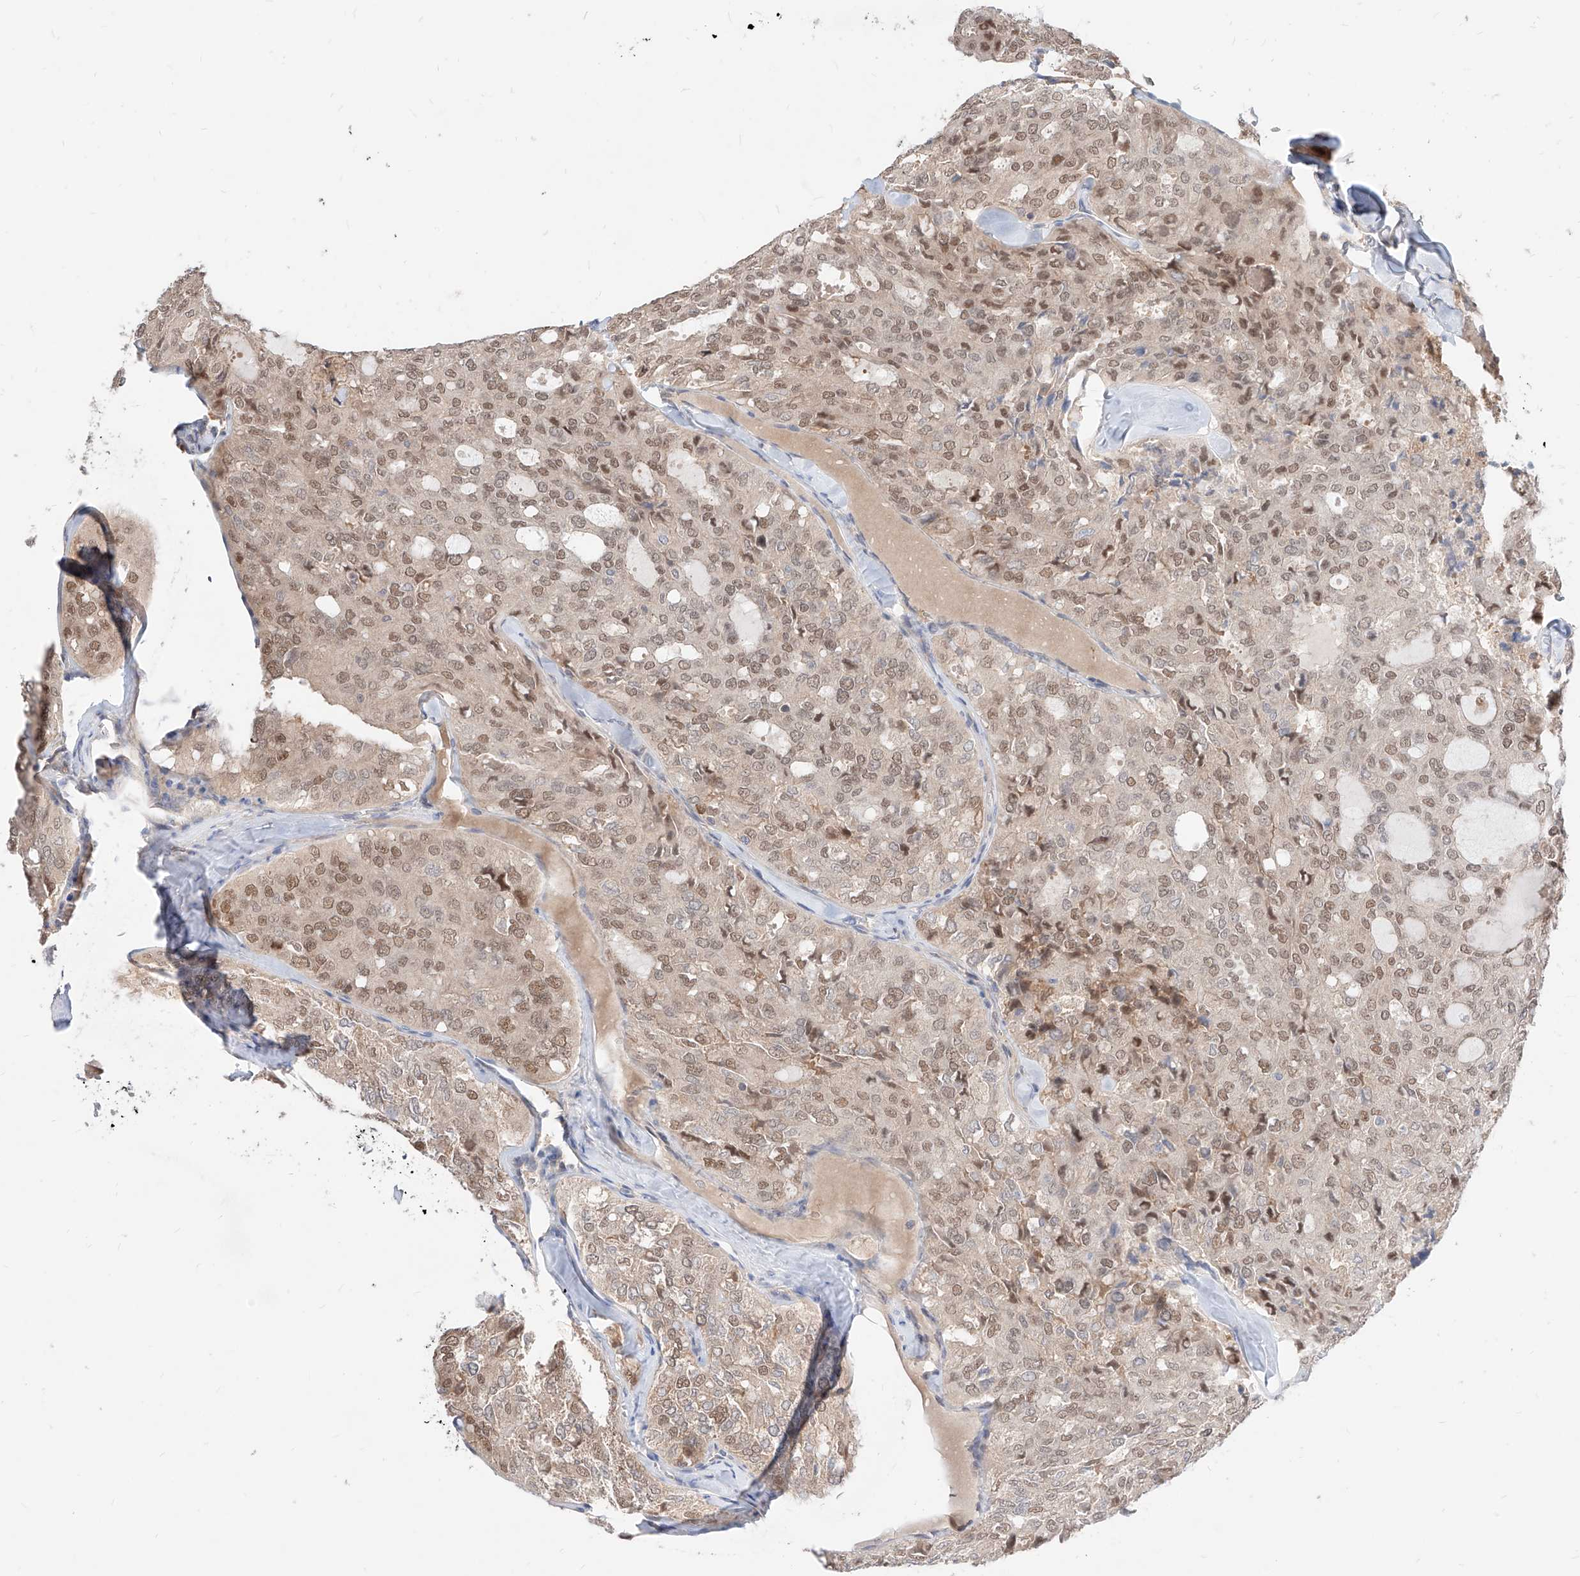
{"staining": {"intensity": "moderate", "quantity": "25%-75%", "location": "nuclear"}, "tissue": "thyroid cancer", "cell_type": "Tumor cells", "image_type": "cancer", "snomed": [{"axis": "morphology", "description": "Follicular adenoma carcinoma, NOS"}, {"axis": "topography", "description": "Thyroid gland"}], "caption": "Human thyroid cancer (follicular adenoma carcinoma) stained with a protein marker displays moderate staining in tumor cells.", "gene": "TSNAX", "patient": {"sex": "male", "age": 75}}